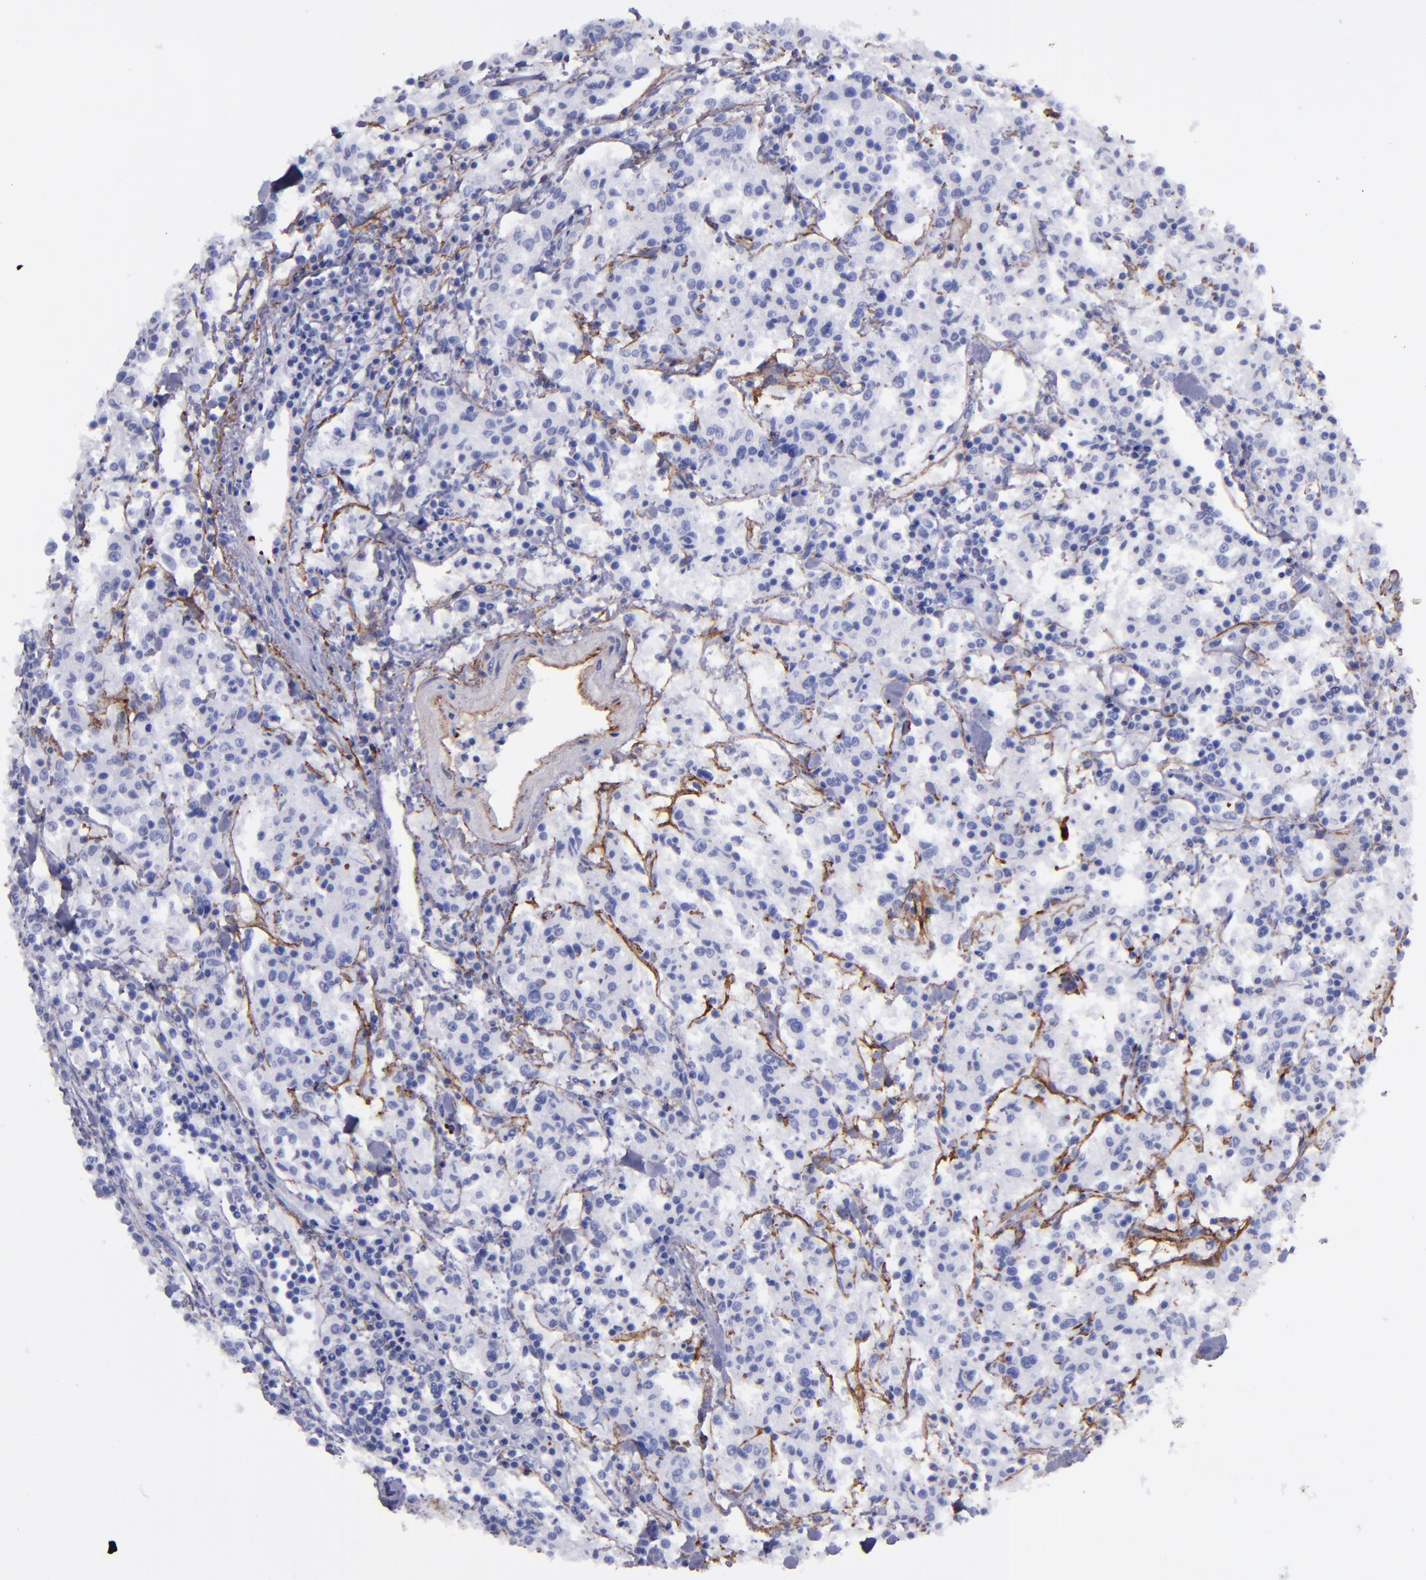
{"staining": {"intensity": "negative", "quantity": "none", "location": "none"}, "tissue": "lymphoma", "cell_type": "Tumor cells", "image_type": "cancer", "snomed": [{"axis": "morphology", "description": "Malignant lymphoma, non-Hodgkin's type, Low grade"}, {"axis": "topography", "description": "Small intestine"}], "caption": "Immunohistochemistry (IHC) photomicrograph of neoplastic tissue: human malignant lymphoma, non-Hodgkin's type (low-grade) stained with DAB (3,3'-diaminobenzidine) exhibits no significant protein positivity in tumor cells.", "gene": "EFCAB13", "patient": {"sex": "female", "age": 59}}